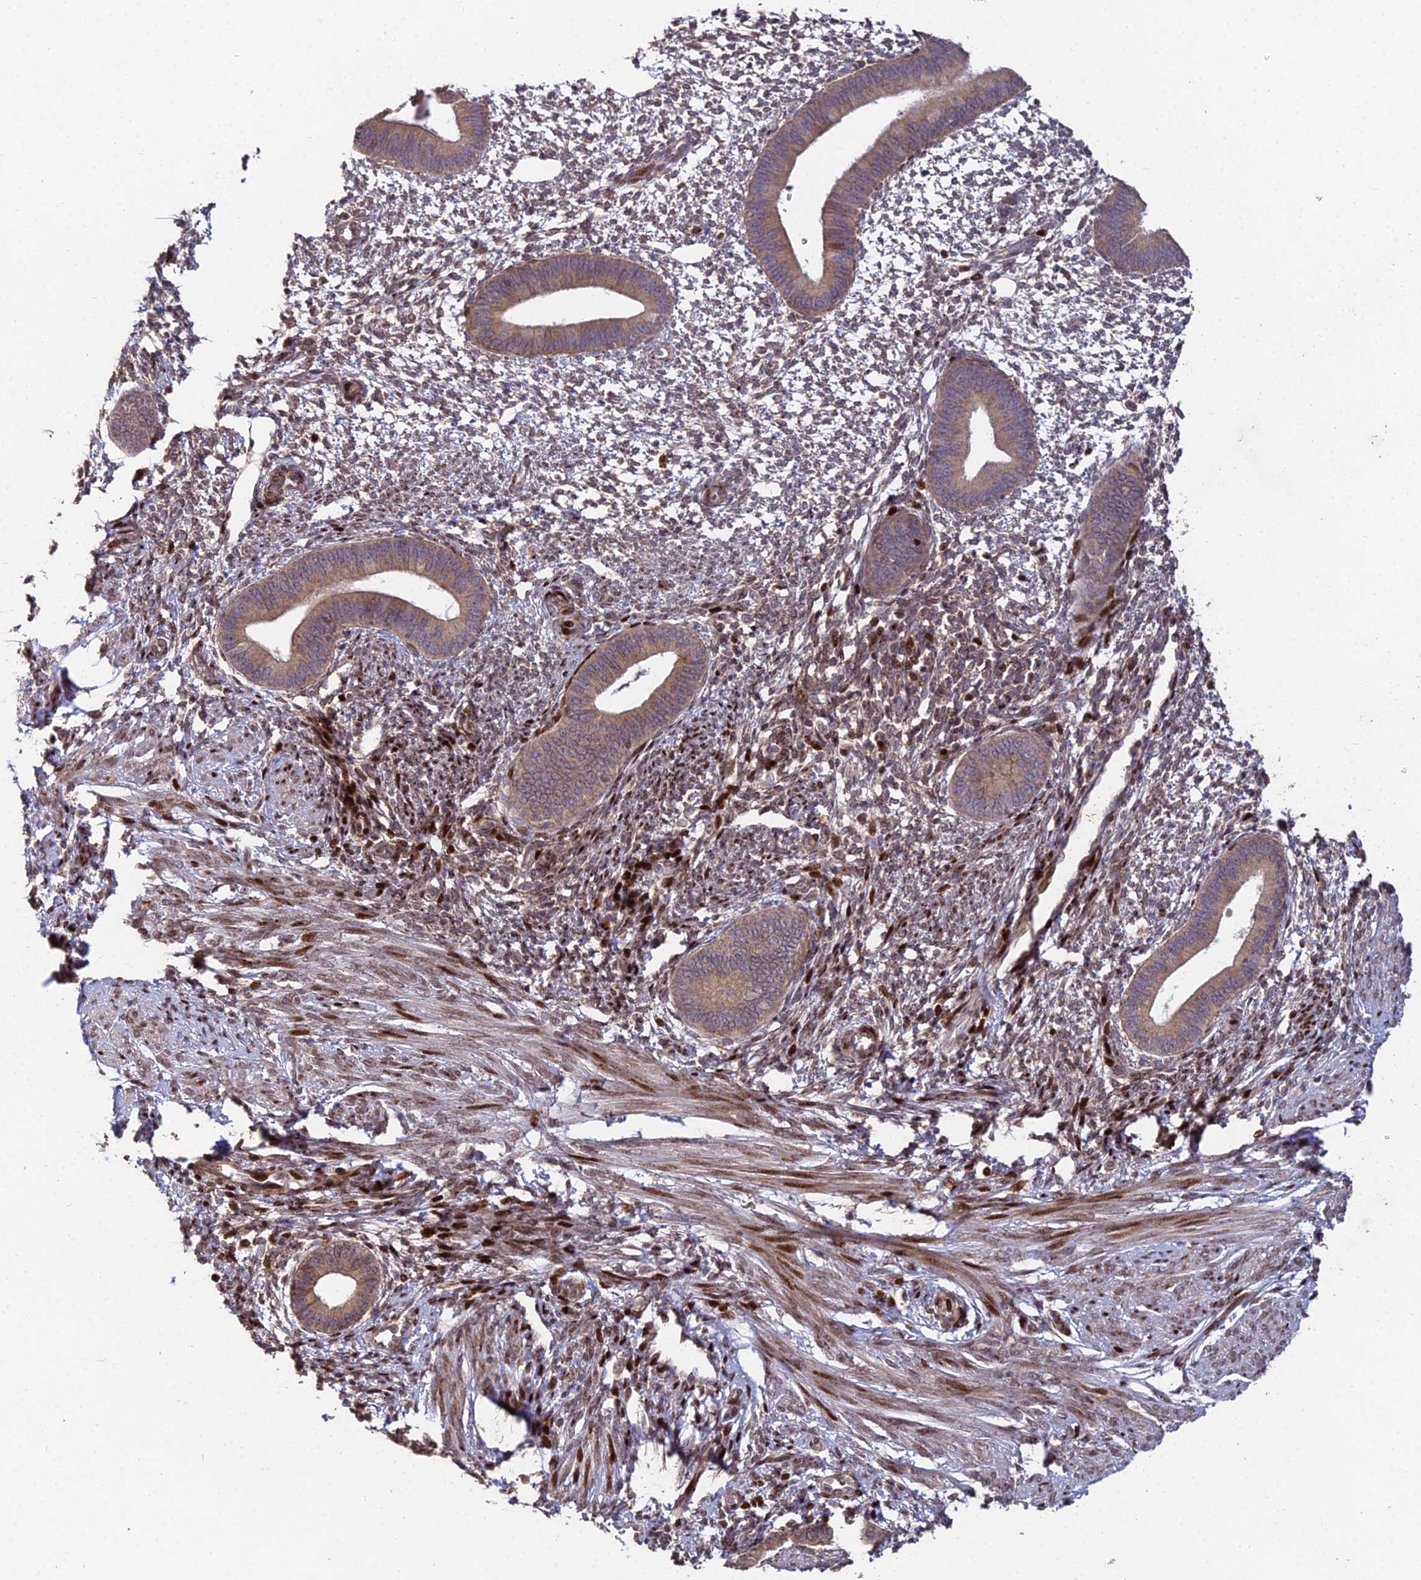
{"staining": {"intensity": "strong", "quantity": "<25%", "location": "cytoplasmic/membranous,nuclear"}, "tissue": "endometrium", "cell_type": "Cells in endometrial stroma", "image_type": "normal", "snomed": [{"axis": "morphology", "description": "Normal tissue, NOS"}, {"axis": "topography", "description": "Endometrium"}], "caption": "An immunohistochemistry (IHC) micrograph of benign tissue is shown. Protein staining in brown shows strong cytoplasmic/membranous,nuclear positivity in endometrium within cells in endometrial stroma.", "gene": "RBMS2", "patient": {"sex": "female", "age": 46}}